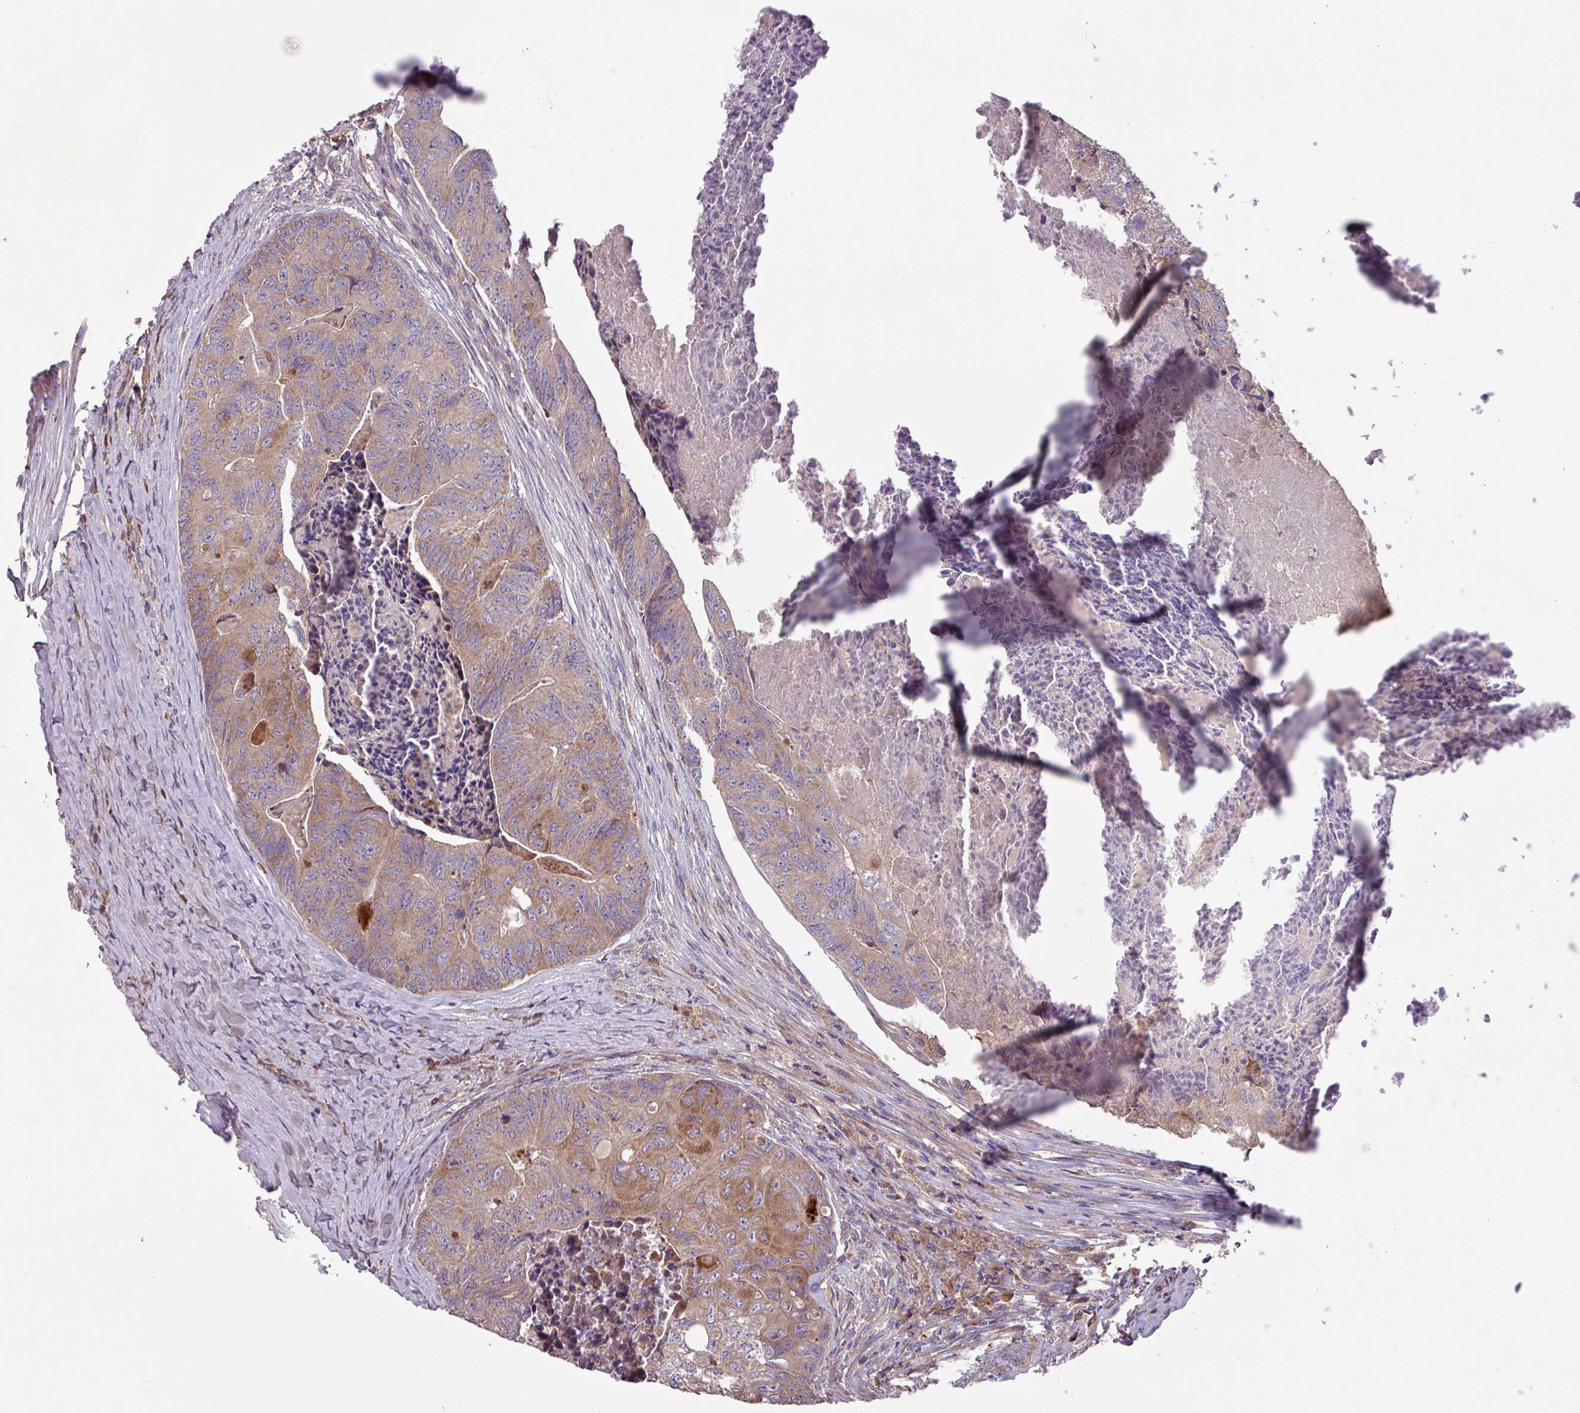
{"staining": {"intensity": "moderate", "quantity": ">75%", "location": "cytoplasmic/membranous"}, "tissue": "colorectal cancer", "cell_type": "Tumor cells", "image_type": "cancer", "snomed": [{"axis": "morphology", "description": "Adenocarcinoma, NOS"}, {"axis": "topography", "description": "Colon"}], "caption": "Immunohistochemical staining of human colorectal cancer (adenocarcinoma) displays medium levels of moderate cytoplasmic/membranous protein positivity in about >75% of tumor cells.", "gene": "PTPRQ", "patient": {"sex": "female", "age": 67}}